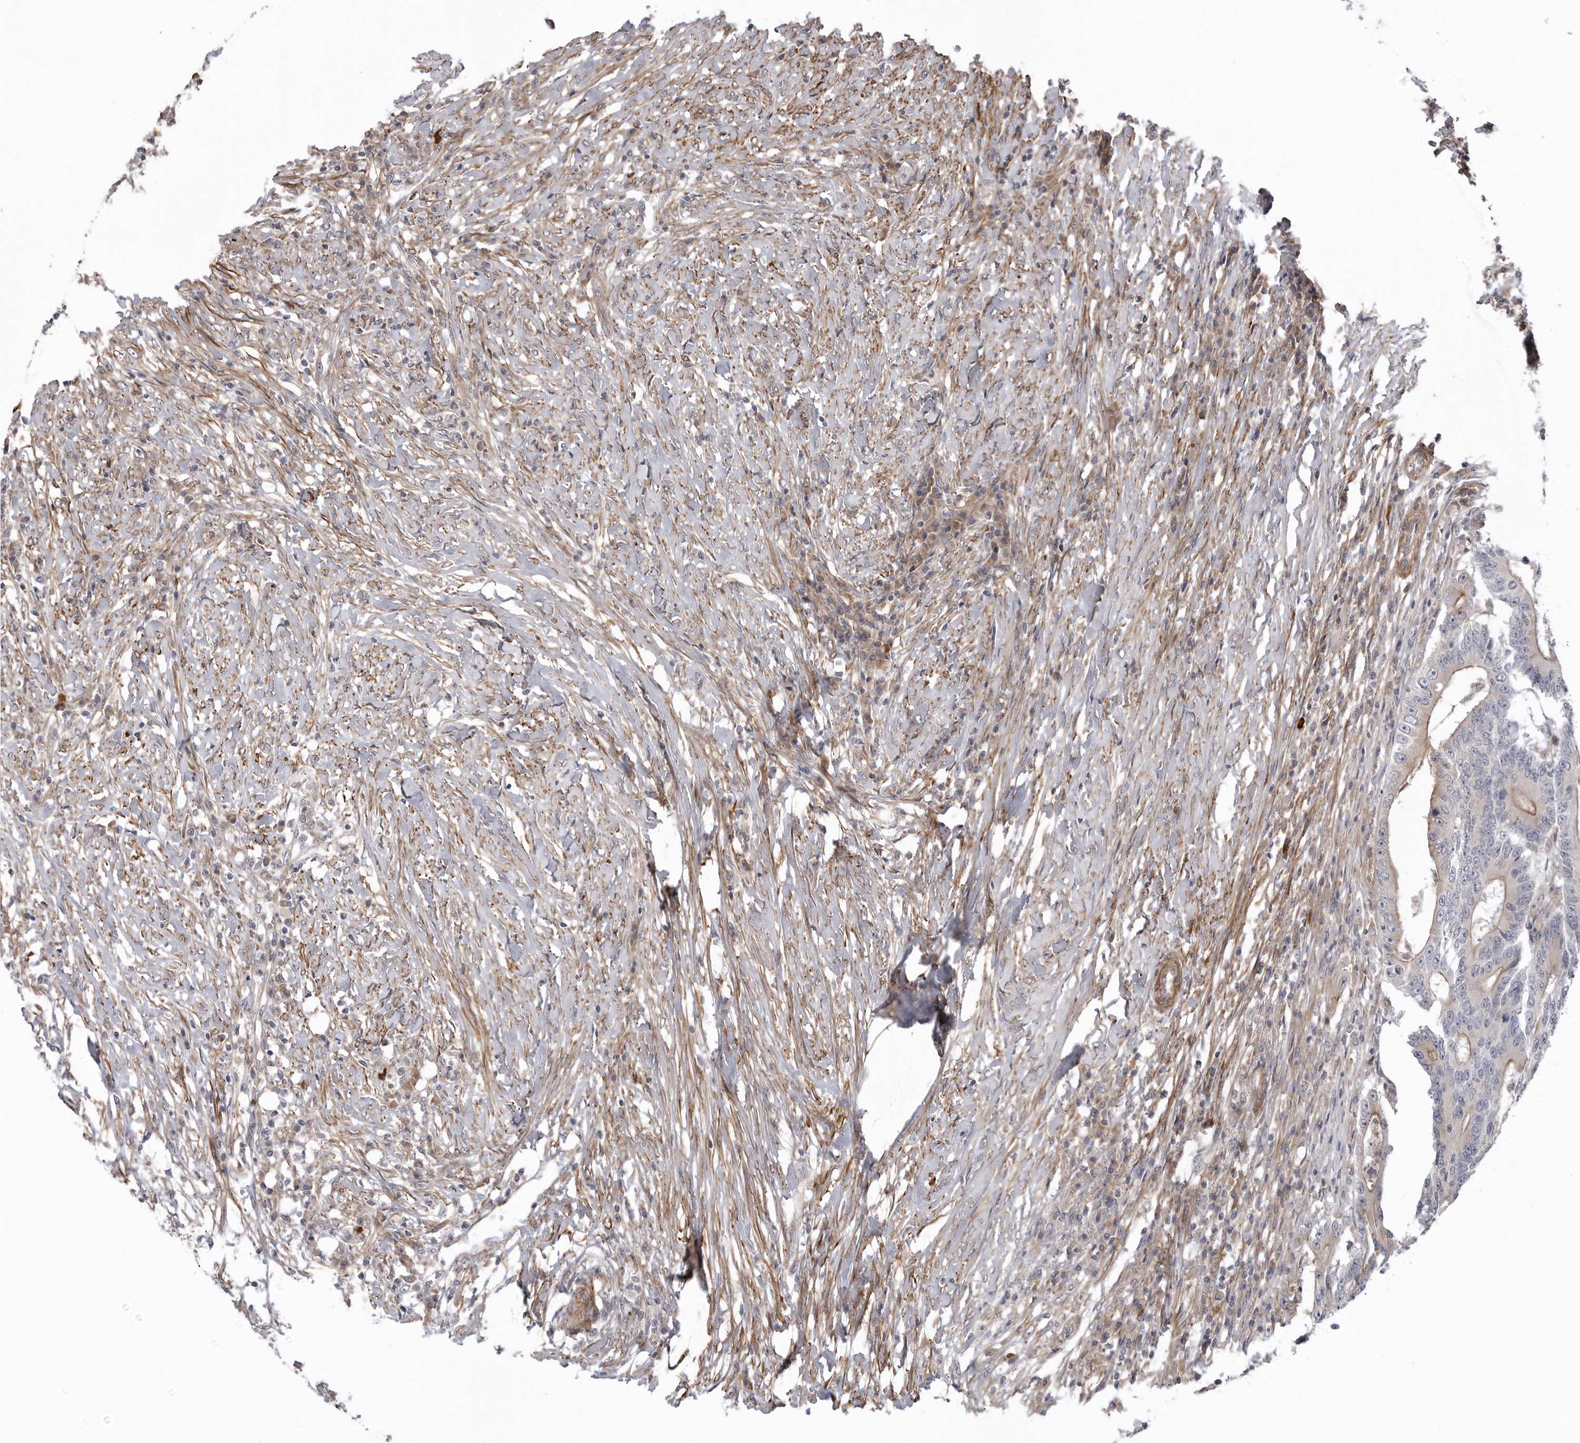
{"staining": {"intensity": "moderate", "quantity": "25%-75%", "location": "cytoplasmic/membranous"}, "tissue": "colorectal cancer", "cell_type": "Tumor cells", "image_type": "cancer", "snomed": [{"axis": "morphology", "description": "Adenocarcinoma, NOS"}, {"axis": "topography", "description": "Colon"}], "caption": "This is an image of immunohistochemistry staining of adenocarcinoma (colorectal), which shows moderate staining in the cytoplasmic/membranous of tumor cells.", "gene": "SCP2", "patient": {"sex": "male", "age": 83}}